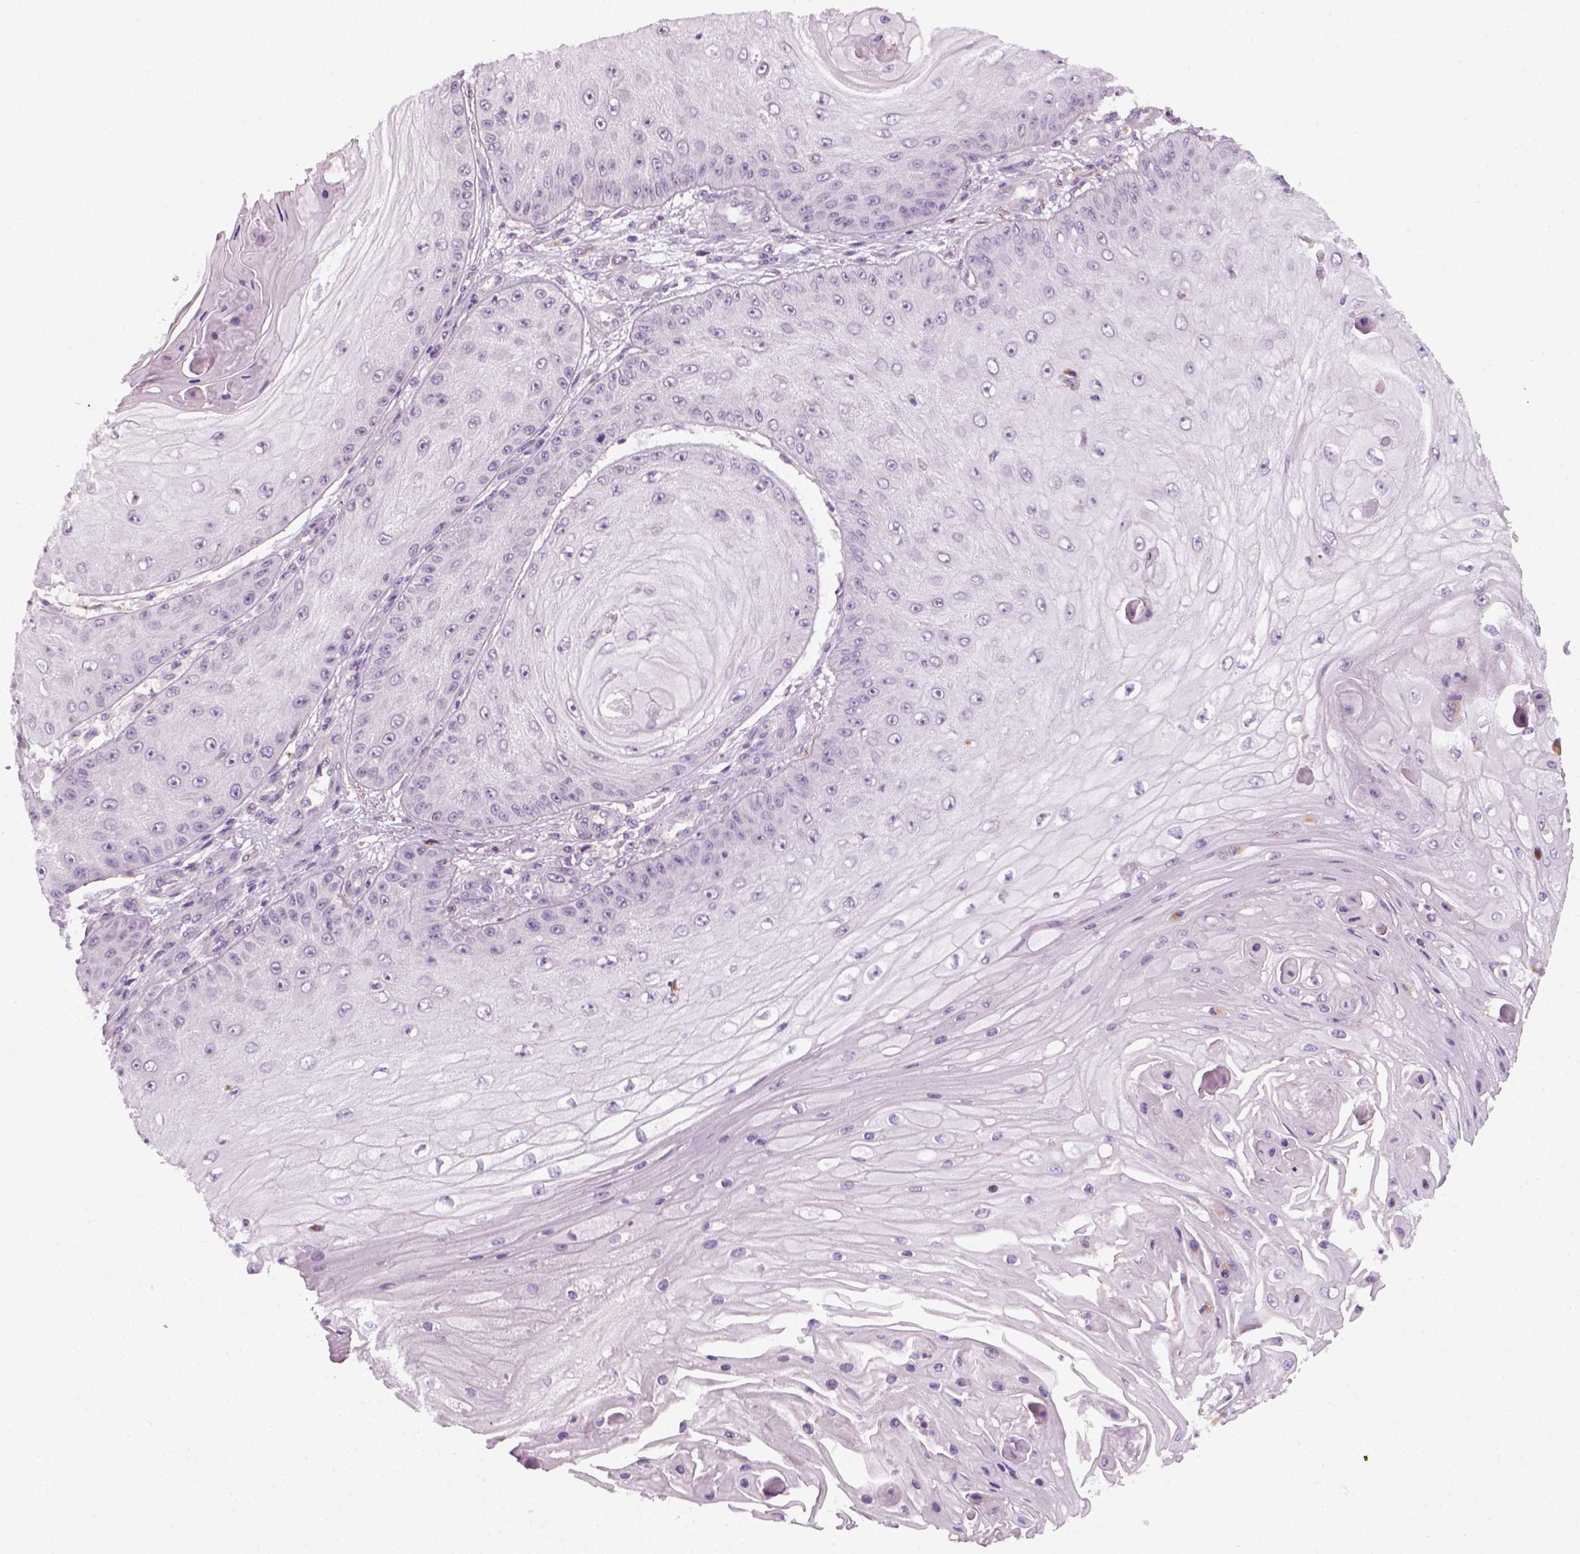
{"staining": {"intensity": "negative", "quantity": "none", "location": "none"}, "tissue": "skin cancer", "cell_type": "Tumor cells", "image_type": "cancer", "snomed": [{"axis": "morphology", "description": "Squamous cell carcinoma, NOS"}, {"axis": "topography", "description": "Skin"}], "caption": "DAB (3,3'-diaminobenzidine) immunohistochemical staining of human skin cancer (squamous cell carcinoma) shows no significant expression in tumor cells. The staining is performed using DAB (3,3'-diaminobenzidine) brown chromogen with nuclei counter-stained in using hematoxylin.", "gene": "FAM163B", "patient": {"sex": "male", "age": 70}}